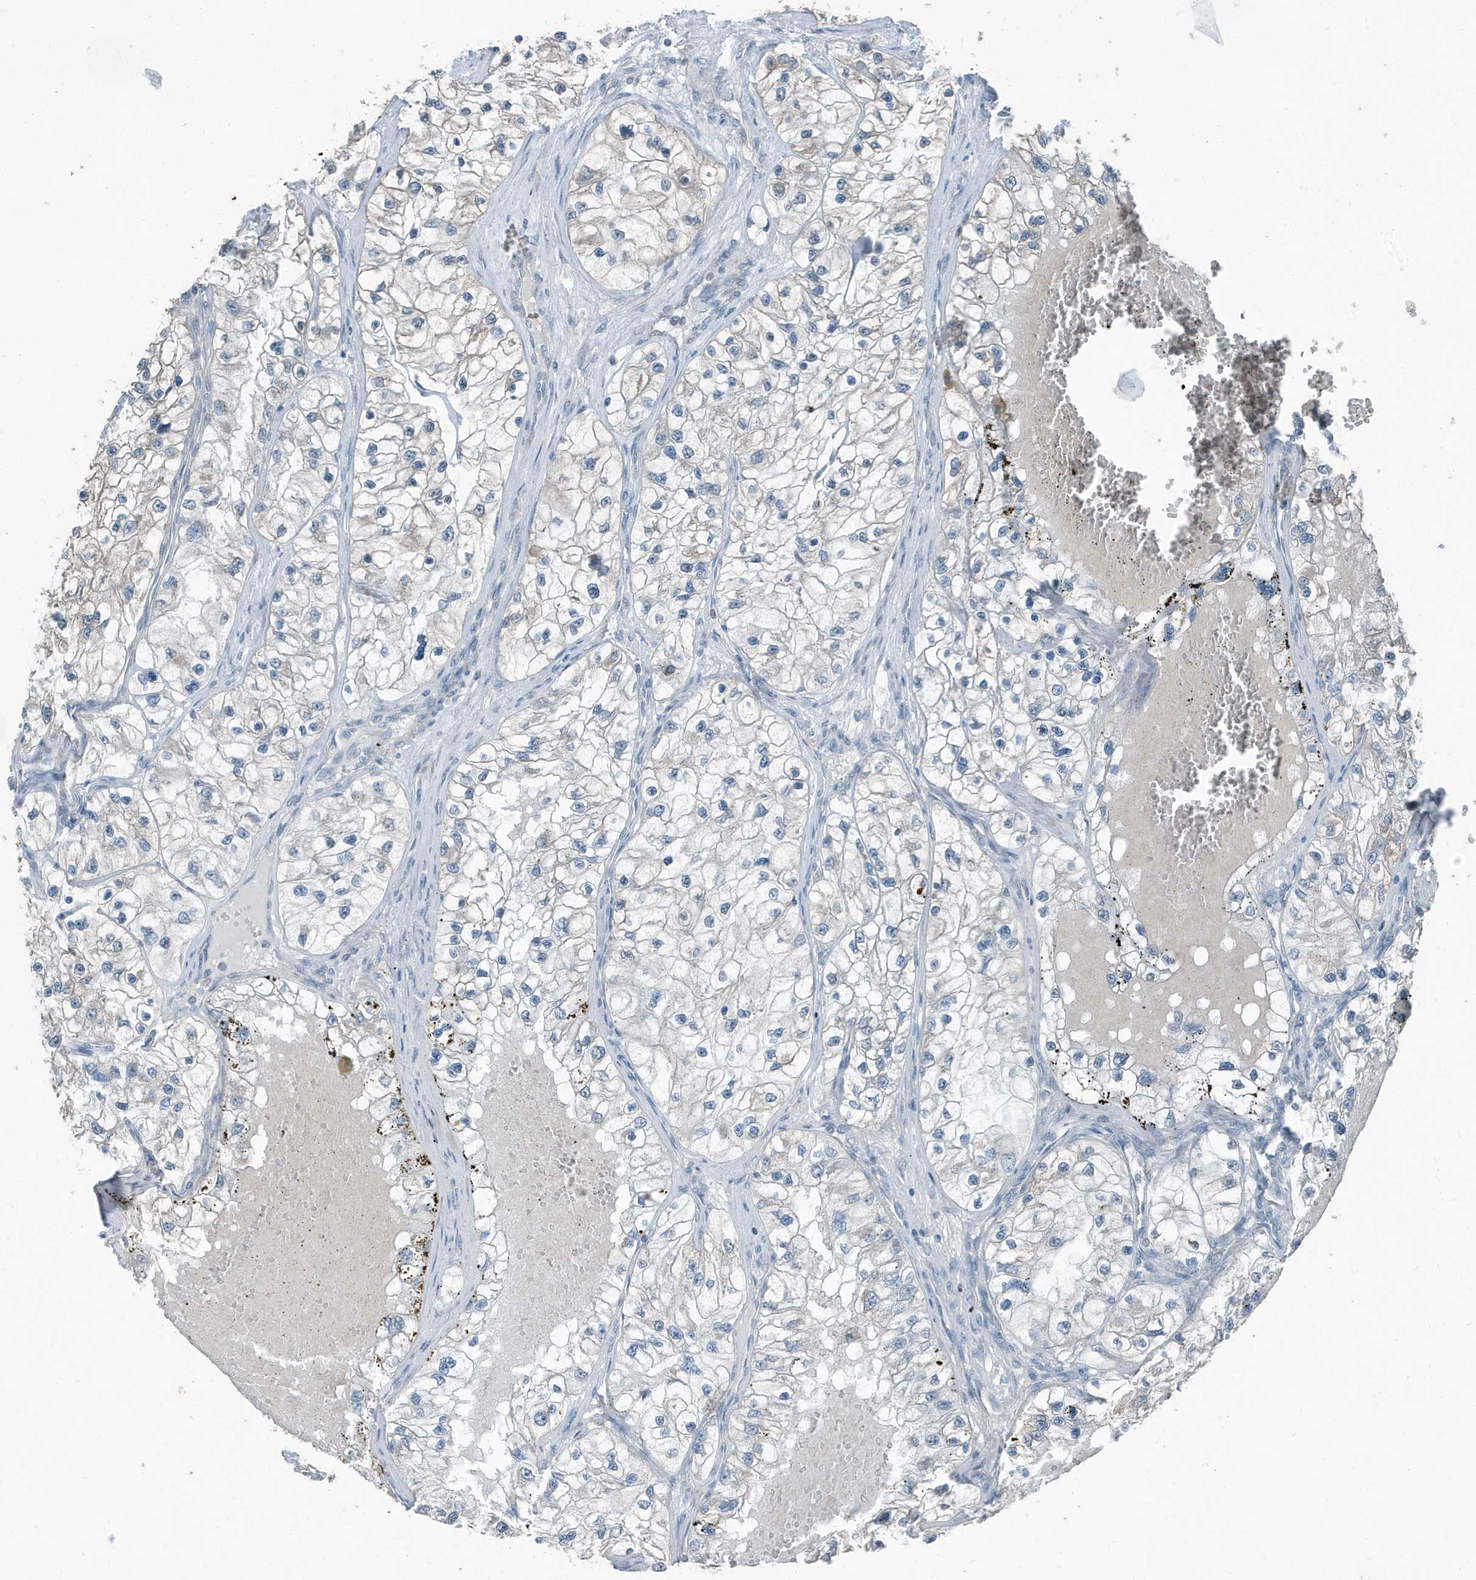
{"staining": {"intensity": "weak", "quantity": "<25%", "location": "cytoplasmic/membranous"}, "tissue": "renal cancer", "cell_type": "Tumor cells", "image_type": "cancer", "snomed": [{"axis": "morphology", "description": "Adenocarcinoma, NOS"}, {"axis": "topography", "description": "Kidney"}], "caption": "DAB immunohistochemical staining of human renal cancer (adenocarcinoma) displays no significant positivity in tumor cells. (Brightfield microscopy of DAB (3,3'-diaminobenzidine) IHC at high magnification).", "gene": "MT-CYB", "patient": {"sex": "female", "age": 57}}